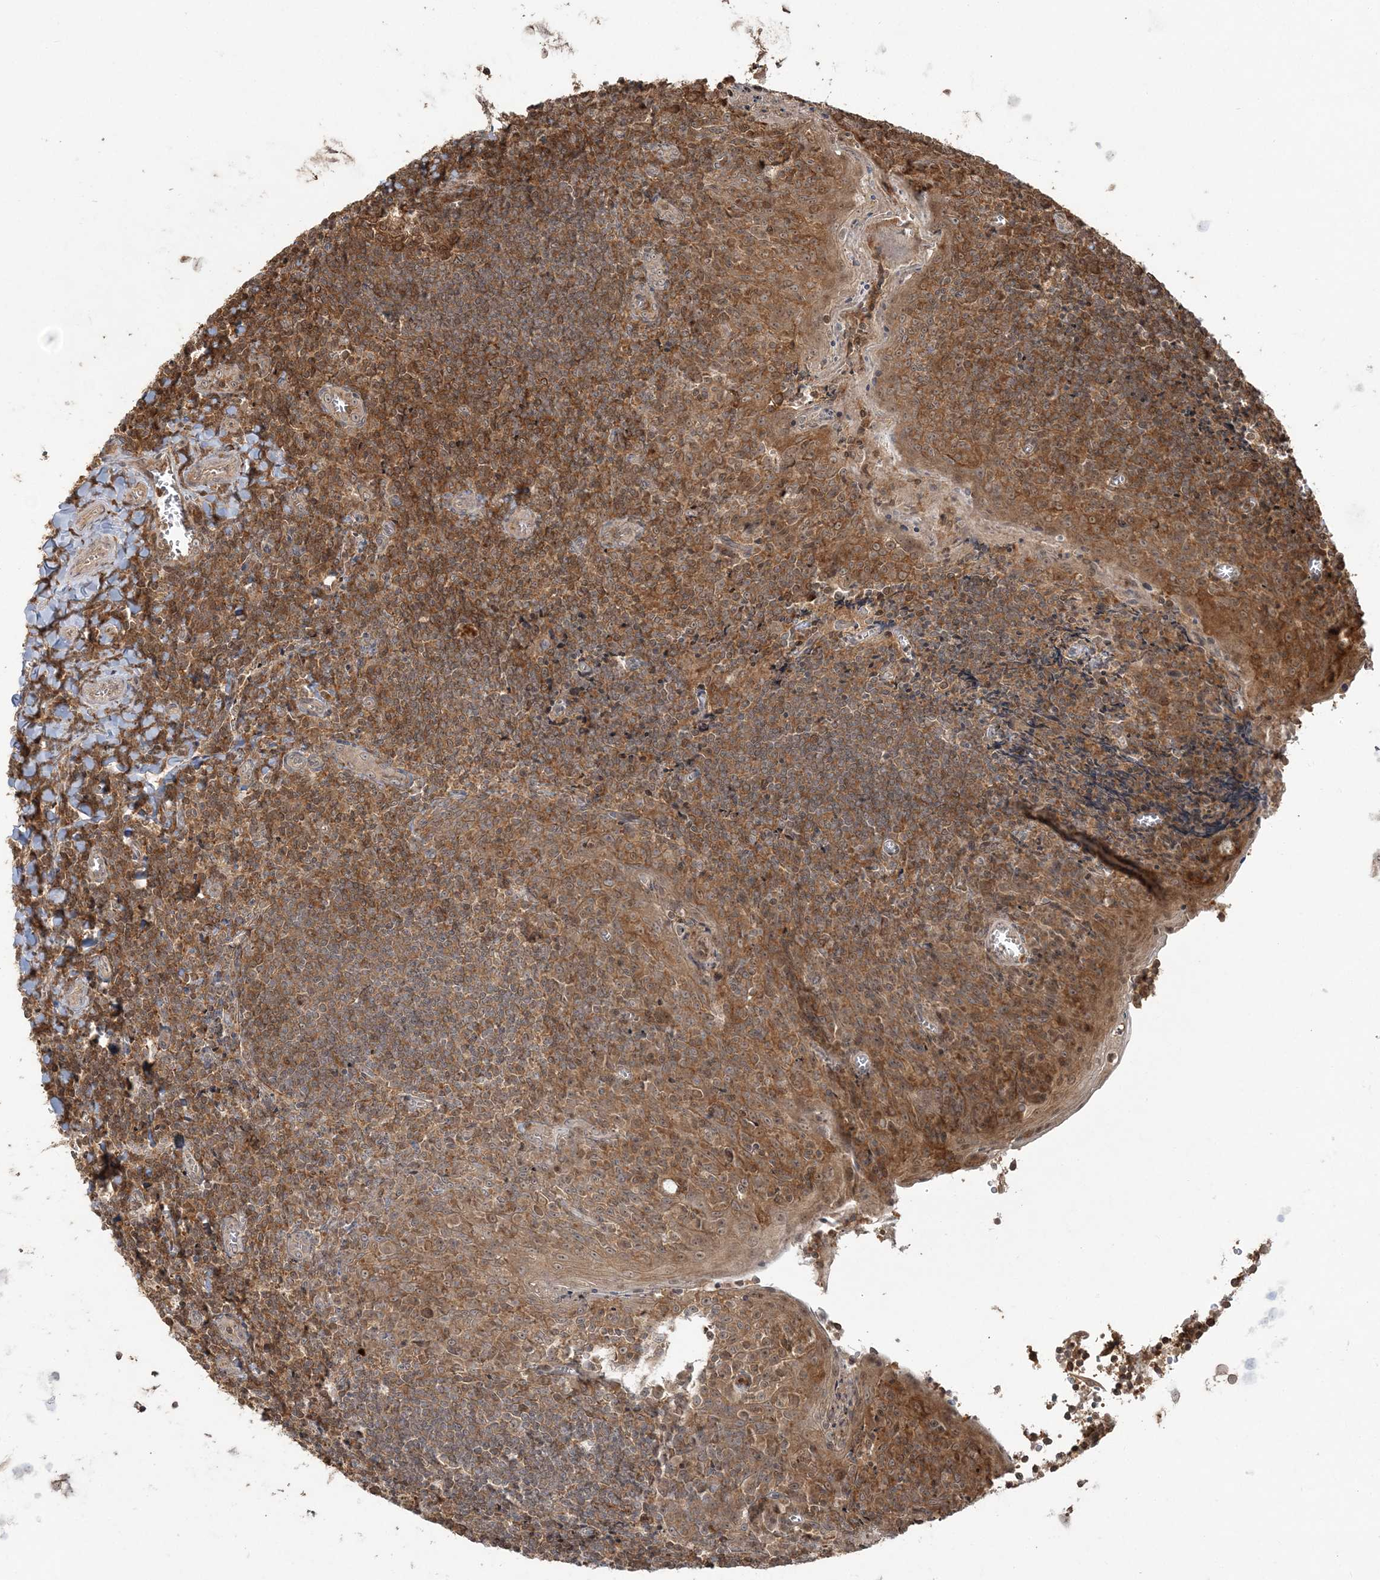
{"staining": {"intensity": "moderate", "quantity": ">75%", "location": "cytoplasmic/membranous"}, "tissue": "tonsil", "cell_type": "Germinal center cells", "image_type": "normal", "snomed": [{"axis": "morphology", "description": "Normal tissue, NOS"}, {"axis": "topography", "description": "Tonsil"}], "caption": "Tonsil stained with DAB (3,3'-diaminobenzidine) immunohistochemistry exhibits medium levels of moderate cytoplasmic/membranous positivity in approximately >75% of germinal center cells. (Brightfield microscopy of DAB IHC at high magnification).", "gene": "CAB39", "patient": {"sex": "male", "age": 27}}